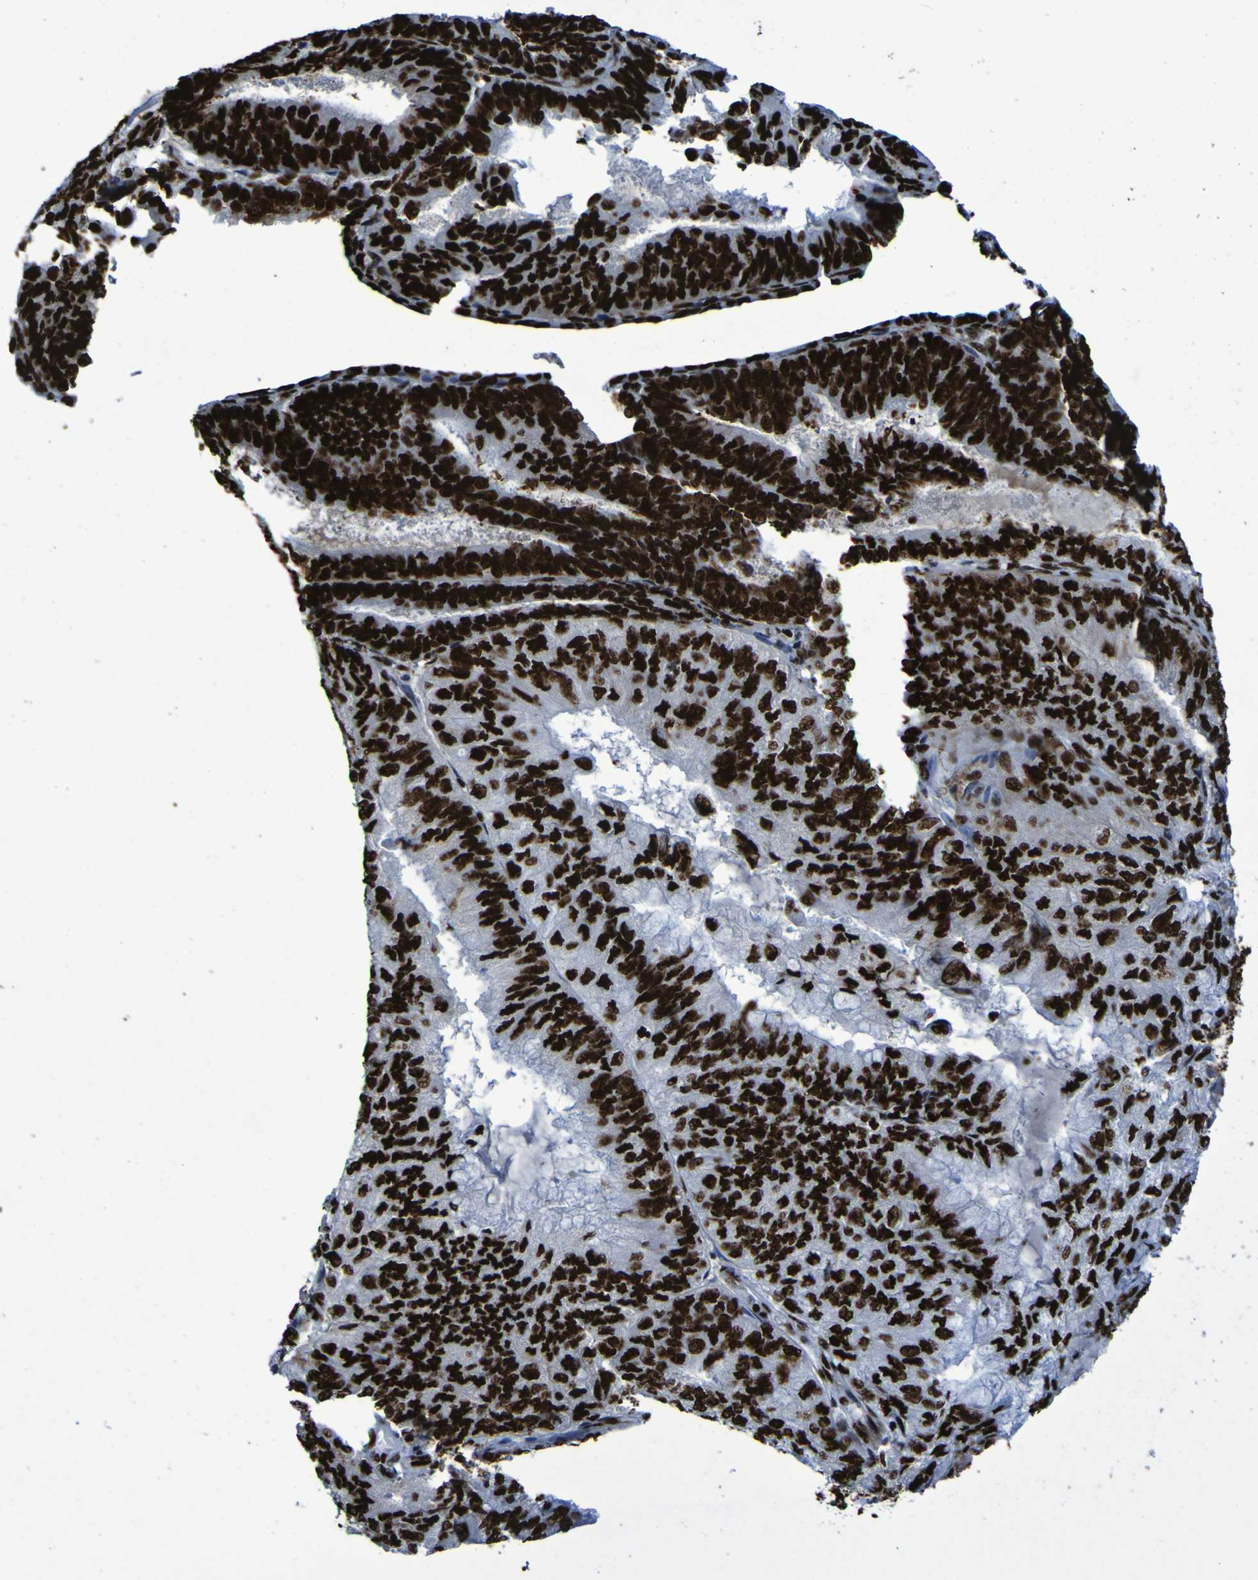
{"staining": {"intensity": "strong", "quantity": ">75%", "location": "nuclear"}, "tissue": "endometrial cancer", "cell_type": "Tumor cells", "image_type": "cancer", "snomed": [{"axis": "morphology", "description": "Adenocarcinoma, NOS"}, {"axis": "topography", "description": "Endometrium"}], "caption": "Approximately >75% of tumor cells in endometrial adenocarcinoma show strong nuclear protein staining as visualized by brown immunohistochemical staining.", "gene": "NPM1", "patient": {"sex": "female", "age": 81}}